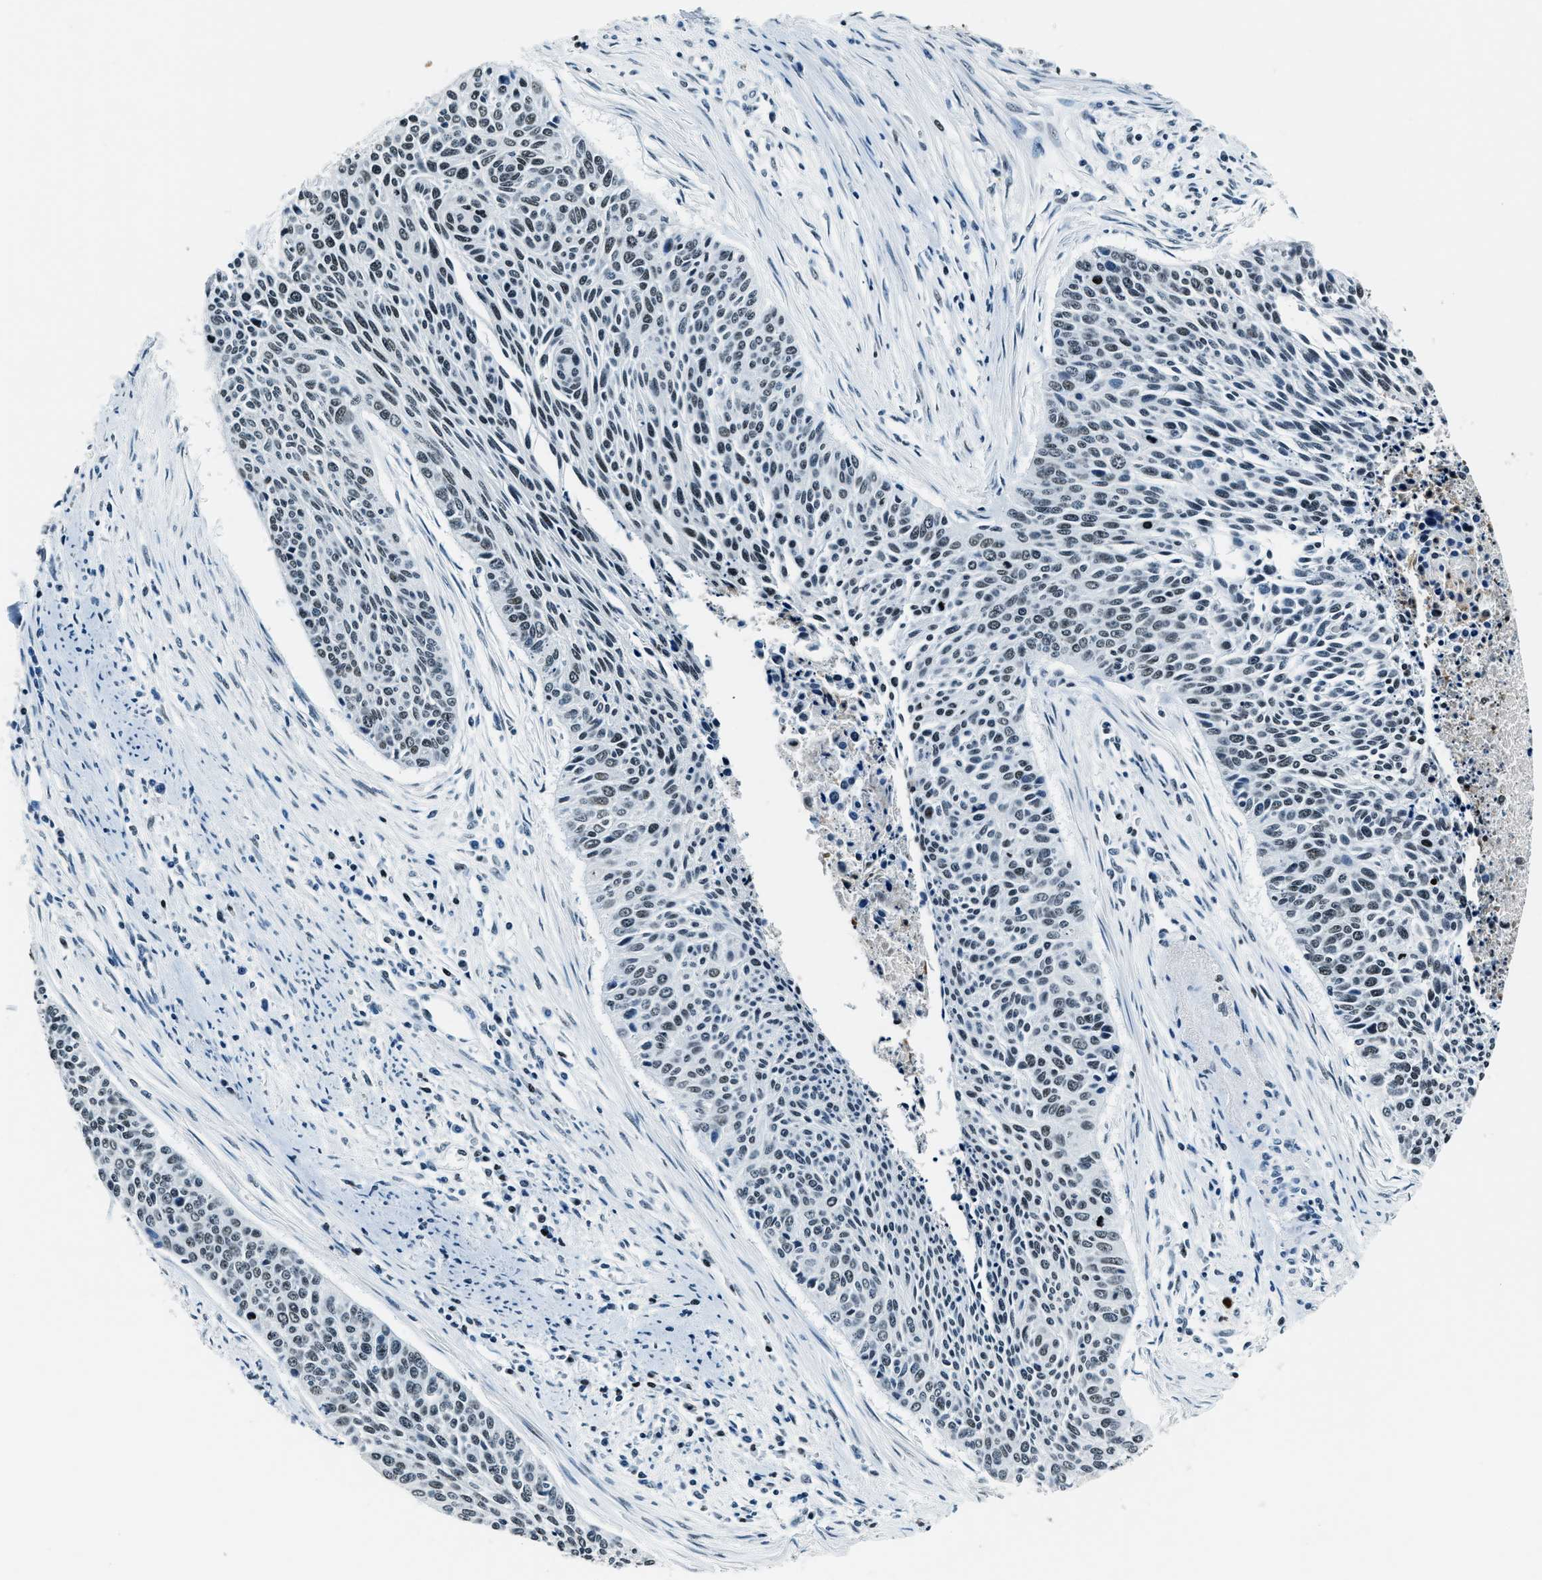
{"staining": {"intensity": "weak", "quantity": "25%-75%", "location": "nuclear"}, "tissue": "cervical cancer", "cell_type": "Tumor cells", "image_type": "cancer", "snomed": [{"axis": "morphology", "description": "Squamous cell carcinoma, NOS"}, {"axis": "topography", "description": "Cervix"}], "caption": "Cervical cancer (squamous cell carcinoma) tissue shows weak nuclear positivity in approximately 25%-75% of tumor cells (DAB IHC, brown staining for protein, blue staining for nuclei).", "gene": "TOP1", "patient": {"sex": "female", "age": 55}}